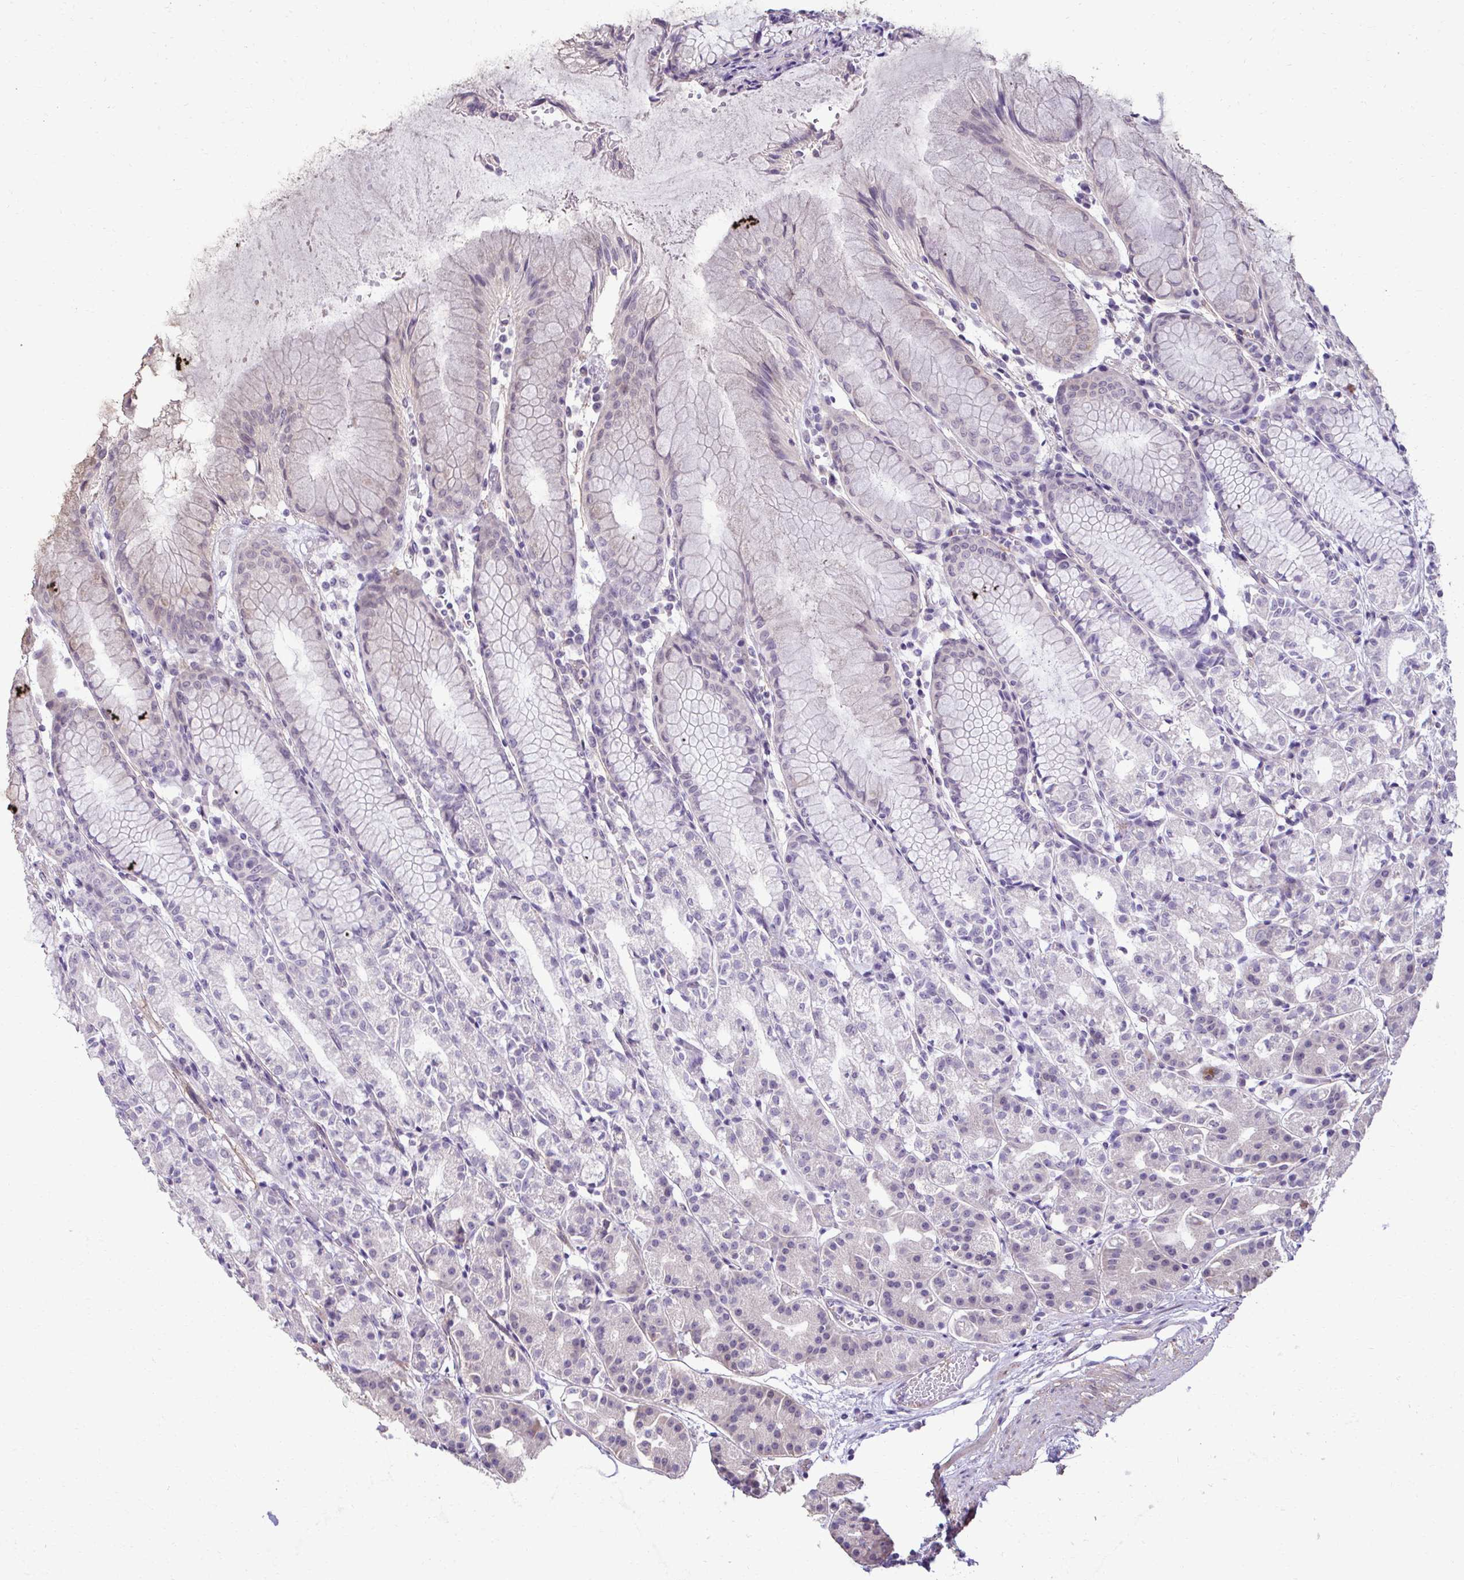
{"staining": {"intensity": "negative", "quantity": "none", "location": "none"}, "tissue": "stomach", "cell_type": "Glandular cells", "image_type": "normal", "snomed": [{"axis": "morphology", "description": "Normal tissue, NOS"}, {"axis": "topography", "description": "Stomach"}], "caption": "The histopathology image displays no staining of glandular cells in benign stomach.", "gene": "SLC30A3", "patient": {"sex": "female", "age": 57}}